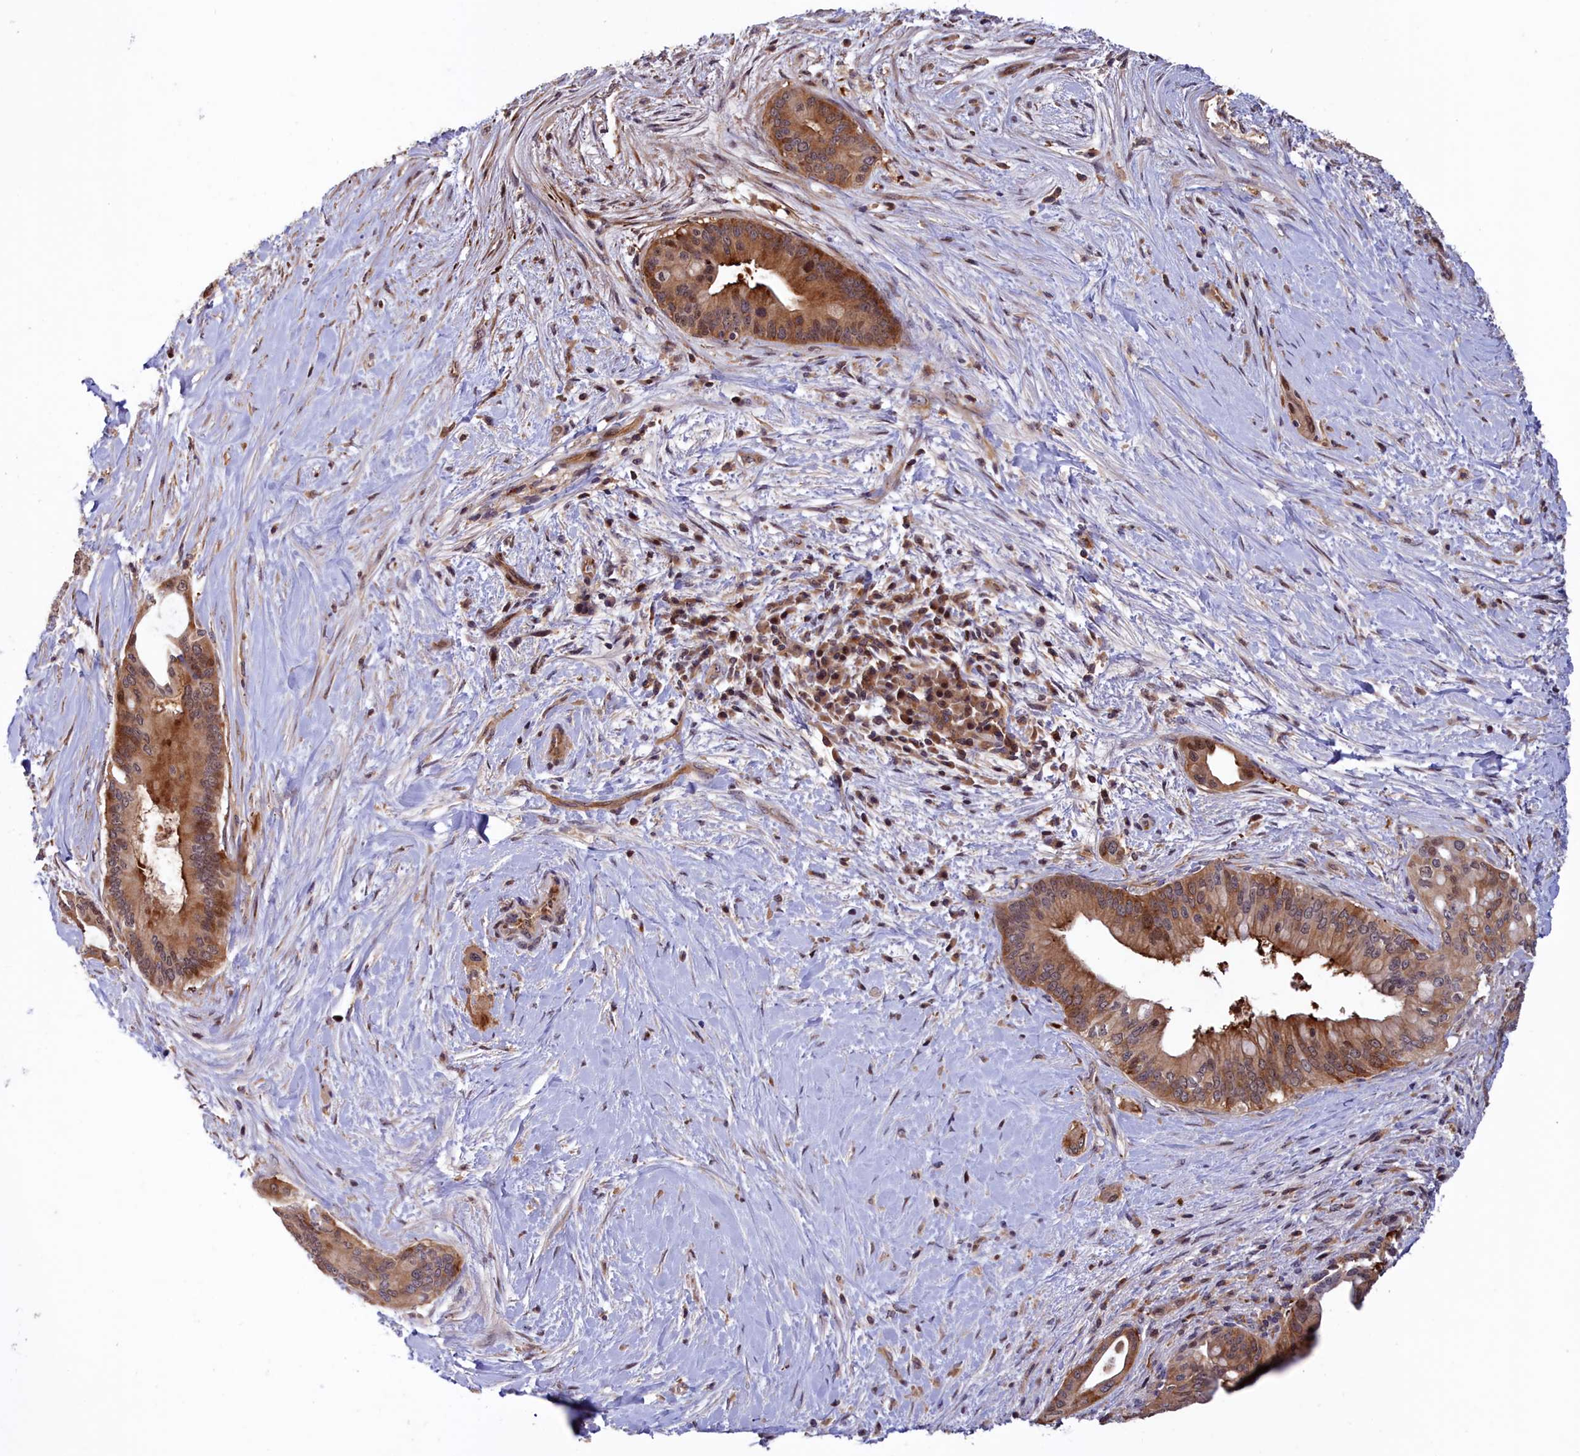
{"staining": {"intensity": "moderate", "quantity": ">75%", "location": "cytoplasmic/membranous"}, "tissue": "pancreatic cancer", "cell_type": "Tumor cells", "image_type": "cancer", "snomed": [{"axis": "morphology", "description": "Adenocarcinoma, NOS"}, {"axis": "topography", "description": "Pancreas"}], "caption": "IHC micrograph of neoplastic tissue: pancreatic cancer stained using IHC shows medium levels of moderate protein expression localized specifically in the cytoplasmic/membranous of tumor cells, appearing as a cytoplasmic/membranous brown color.", "gene": "NEURL4", "patient": {"sex": "male", "age": 46}}